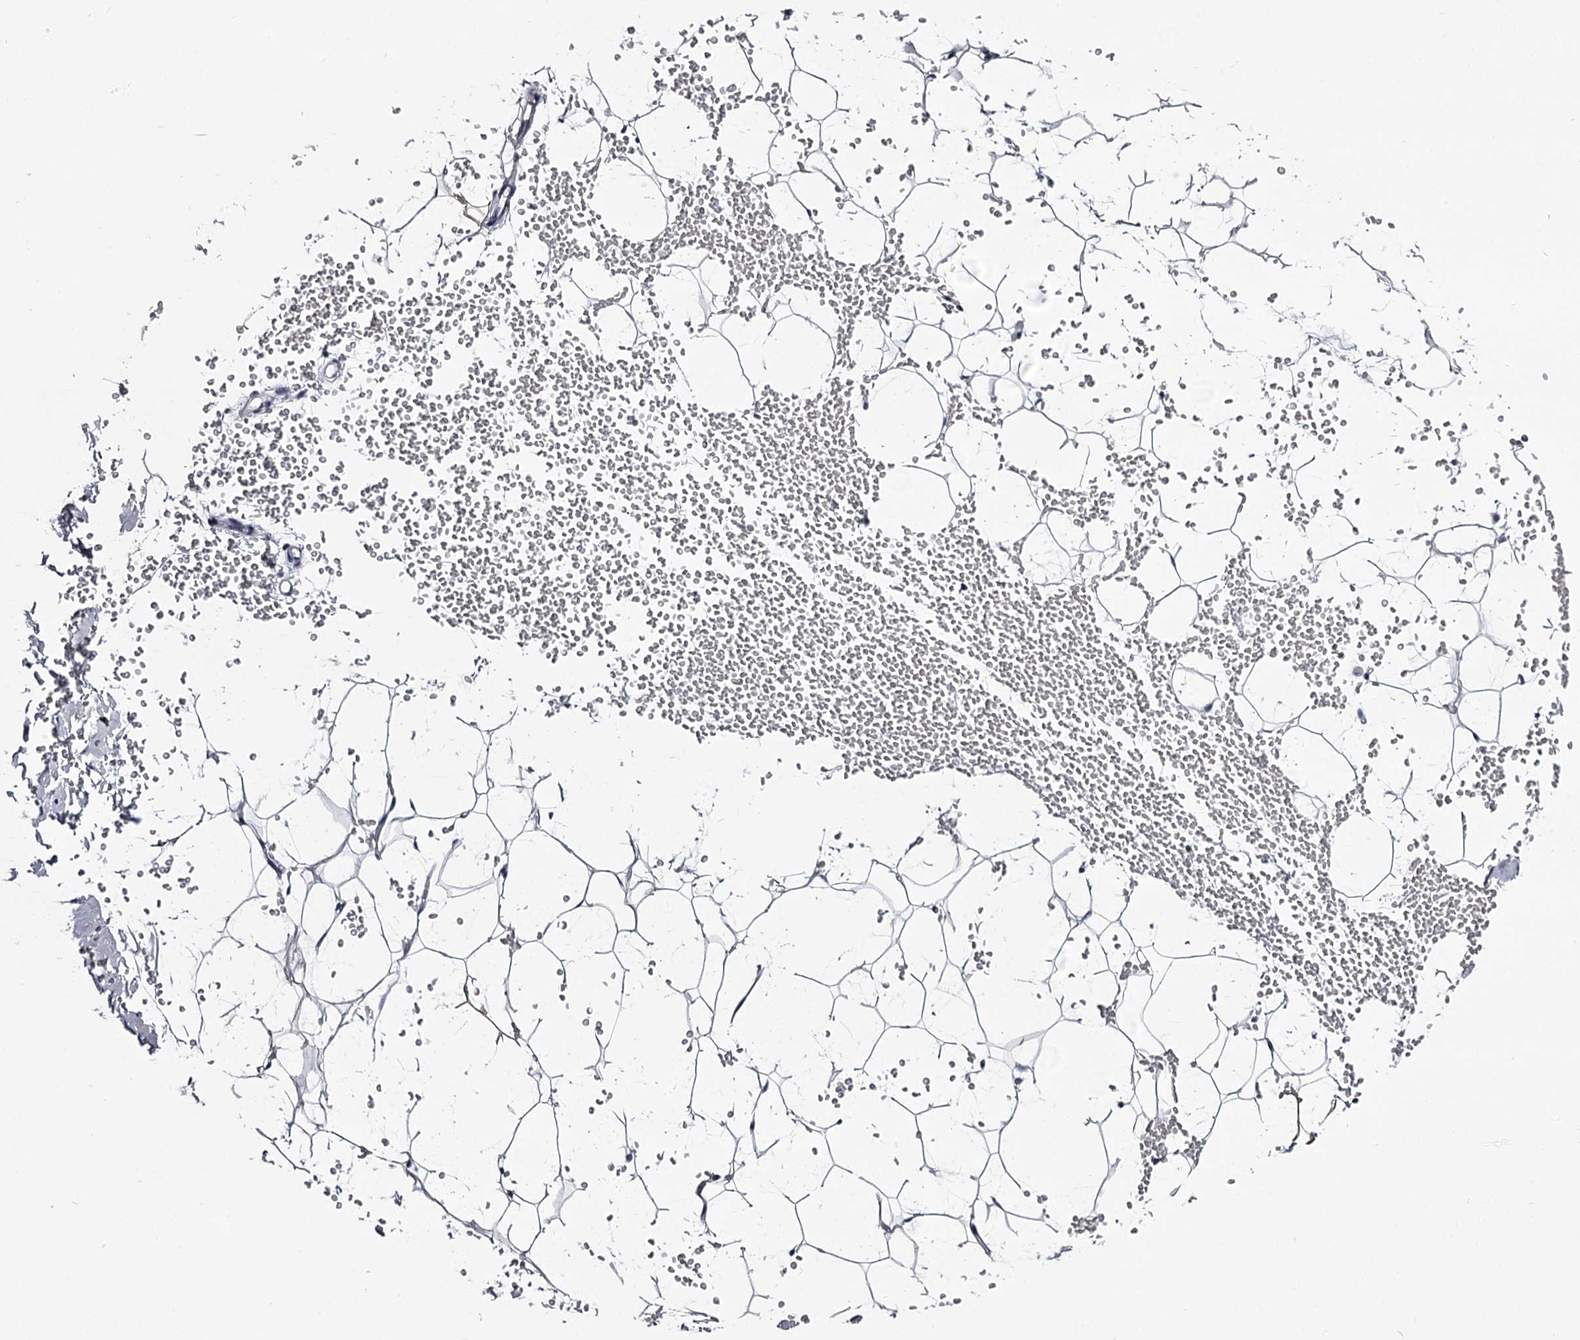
{"staining": {"intensity": "negative", "quantity": "none", "location": "none"}, "tissue": "adipose tissue", "cell_type": "Adipocytes", "image_type": "normal", "snomed": [{"axis": "morphology", "description": "Normal tissue, NOS"}, {"axis": "topography", "description": "Breast"}], "caption": "Immunohistochemistry micrograph of unremarkable adipose tissue: human adipose tissue stained with DAB reveals no significant protein positivity in adipocytes. Brightfield microscopy of immunohistochemistry (IHC) stained with DAB (brown) and hematoxylin (blue), captured at high magnification.", "gene": "GSTO1", "patient": {"sex": "female", "age": 23}}